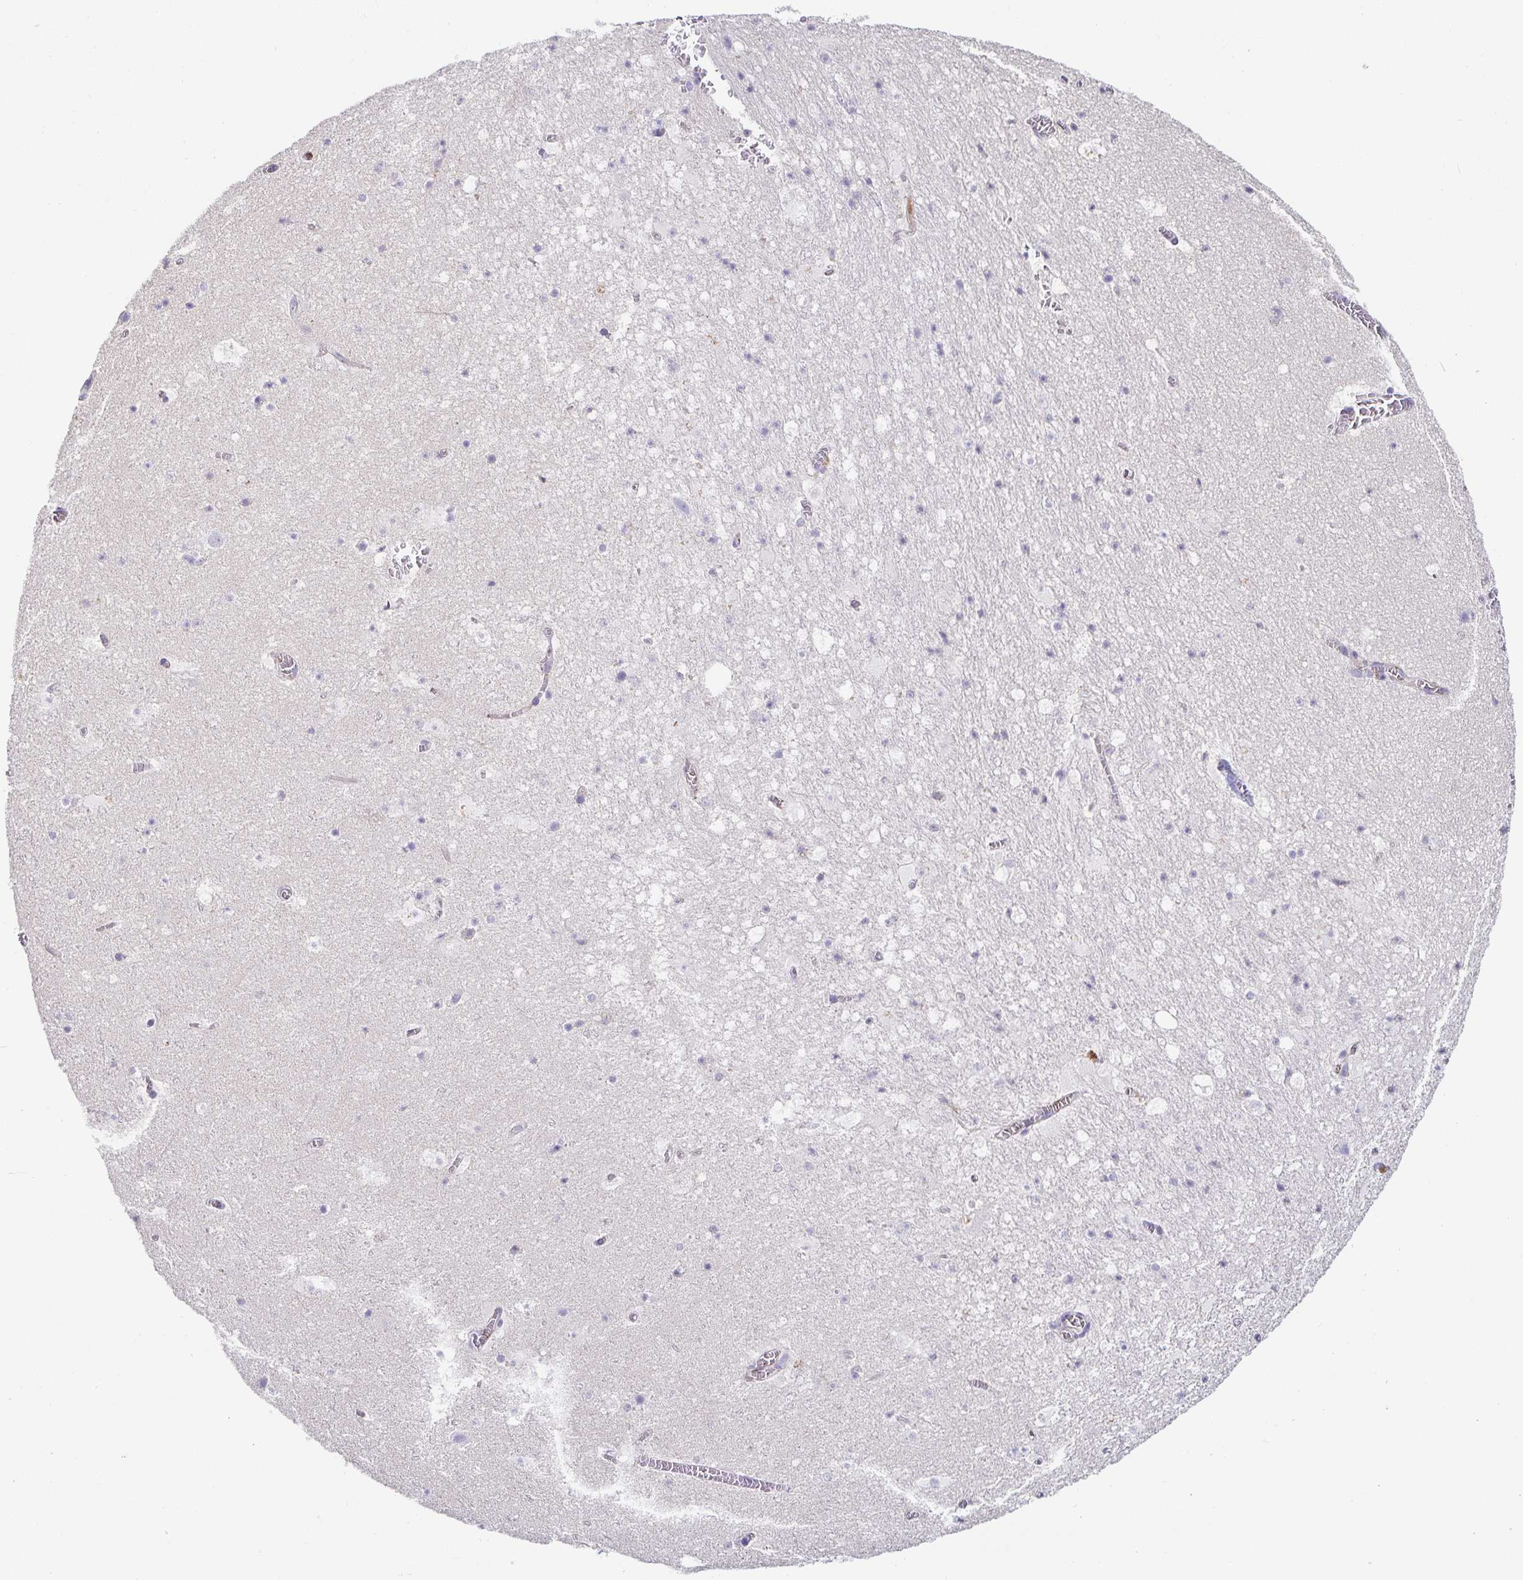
{"staining": {"intensity": "negative", "quantity": "none", "location": "none"}, "tissue": "hippocampus", "cell_type": "Glial cells", "image_type": "normal", "snomed": [{"axis": "morphology", "description": "Normal tissue, NOS"}, {"axis": "topography", "description": "Hippocampus"}], "caption": "This is an IHC micrograph of unremarkable human hippocampus. There is no staining in glial cells.", "gene": "PIWIL3", "patient": {"sex": "female", "age": 42}}